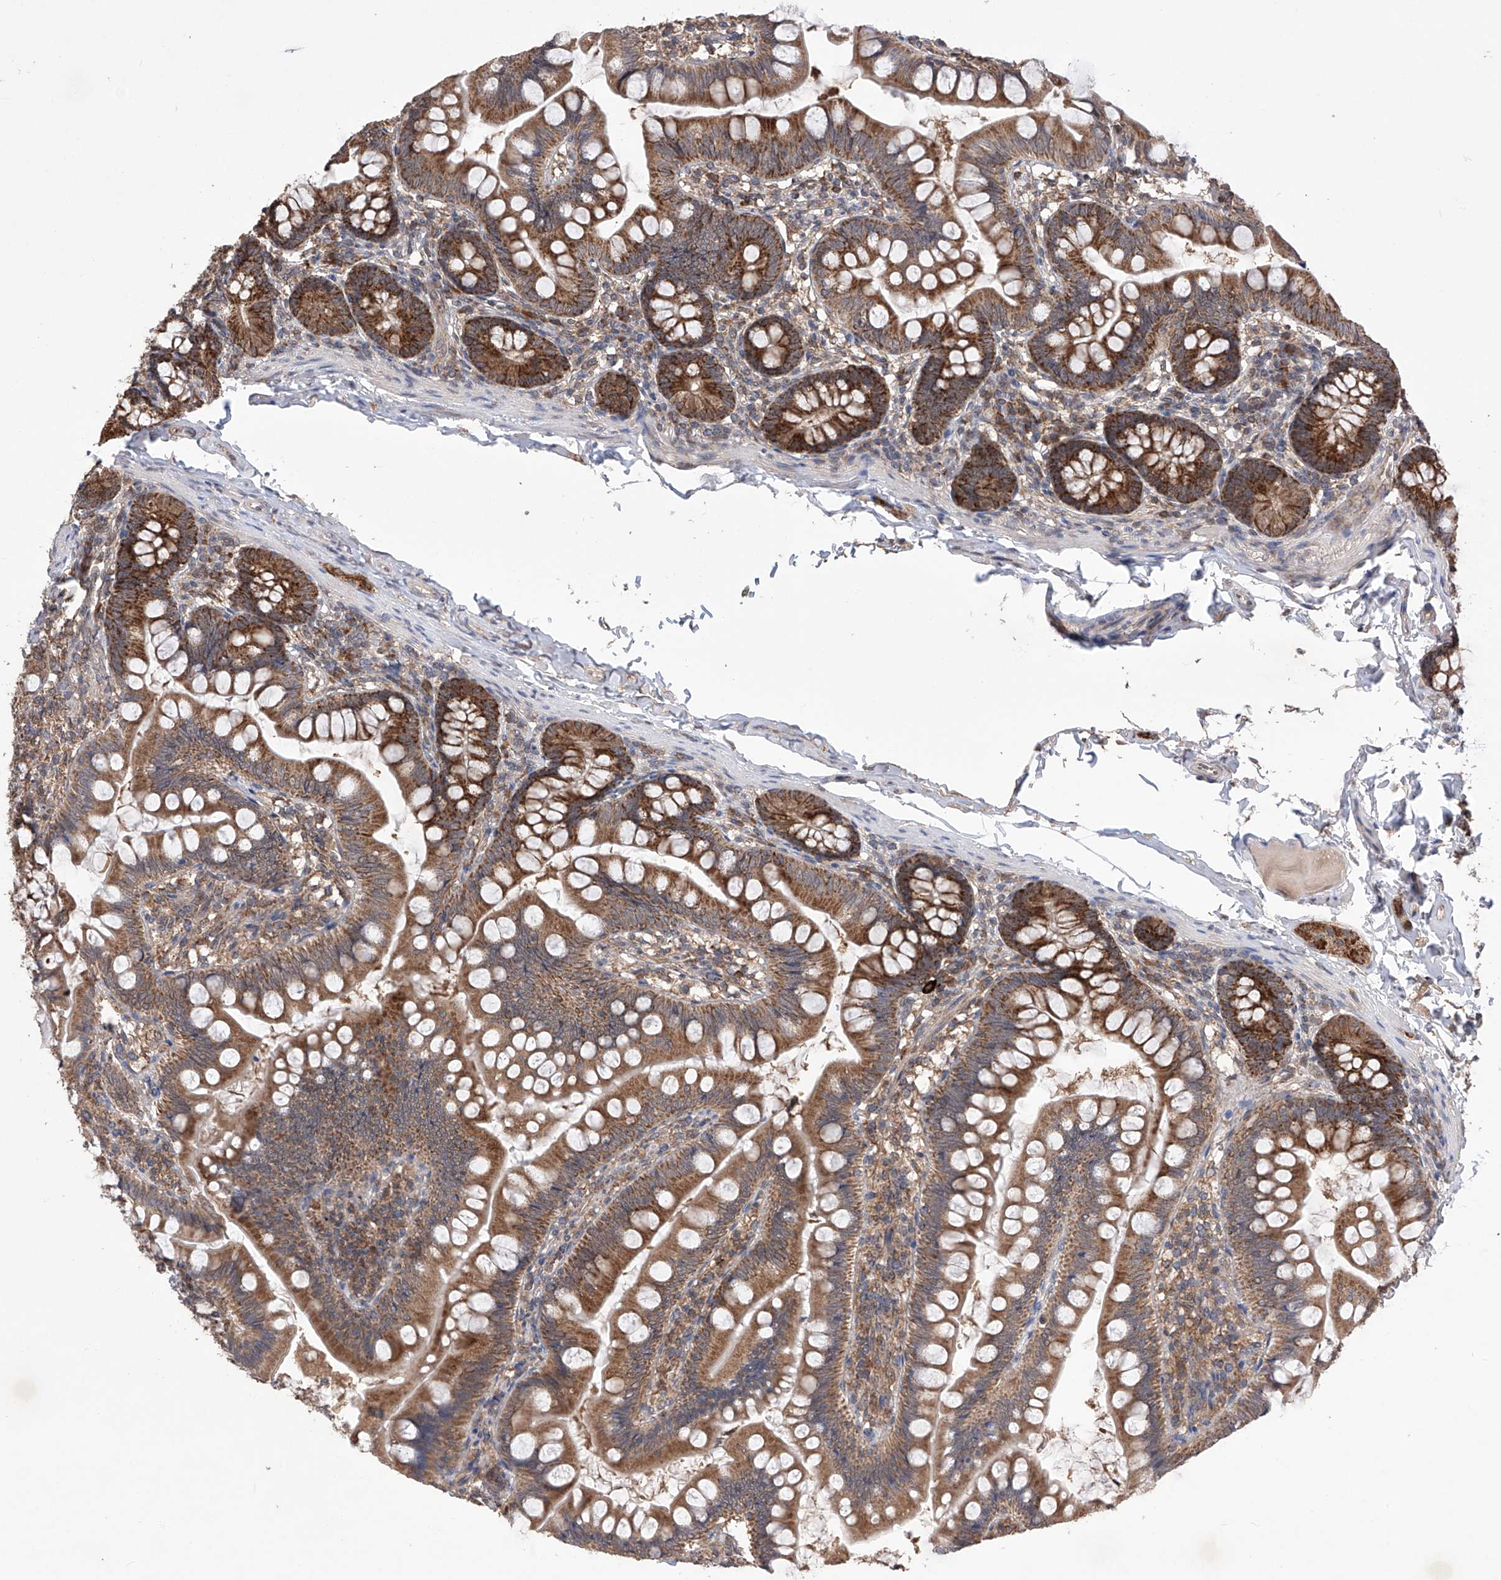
{"staining": {"intensity": "strong", "quantity": ">75%", "location": "cytoplasmic/membranous"}, "tissue": "small intestine", "cell_type": "Glandular cells", "image_type": "normal", "snomed": [{"axis": "morphology", "description": "Normal tissue, NOS"}, {"axis": "topography", "description": "Small intestine"}], "caption": "High-magnification brightfield microscopy of benign small intestine stained with DAB (brown) and counterstained with hematoxylin (blue). glandular cells exhibit strong cytoplasmic/membranous staining is seen in about>75% of cells. (DAB IHC, brown staining for protein, blue staining for nuclei).", "gene": "SDHAF4", "patient": {"sex": "male", "age": 7}}